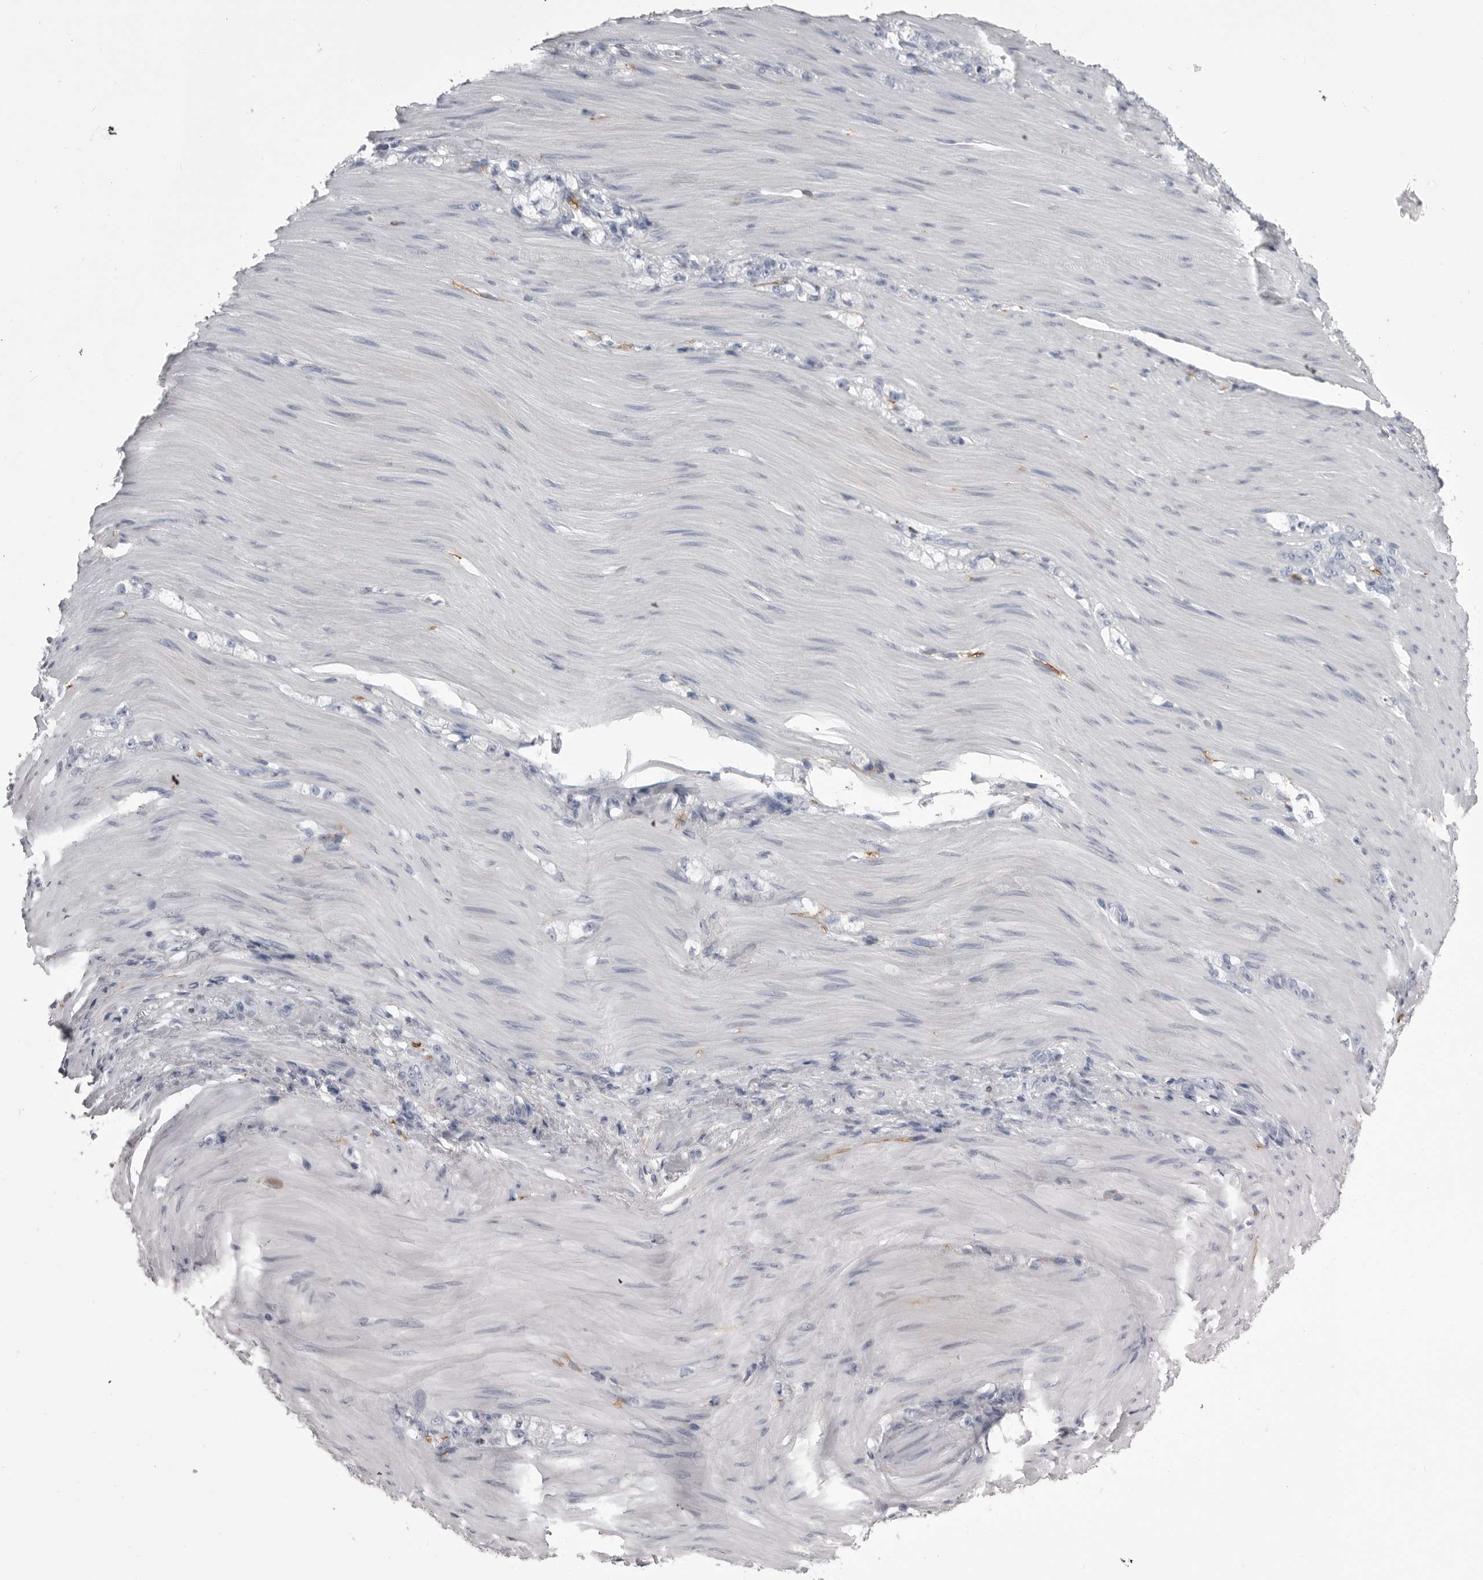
{"staining": {"intensity": "negative", "quantity": "none", "location": "none"}, "tissue": "stomach cancer", "cell_type": "Tumor cells", "image_type": "cancer", "snomed": [{"axis": "morphology", "description": "Normal tissue, NOS"}, {"axis": "morphology", "description": "Adenocarcinoma, NOS"}, {"axis": "topography", "description": "Stomach"}], "caption": "This is a image of IHC staining of stomach cancer (adenocarcinoma), which shows no expression in tumor cells.", "gene": "ANK2", "patient": {"sex": "male", "age": 82}}